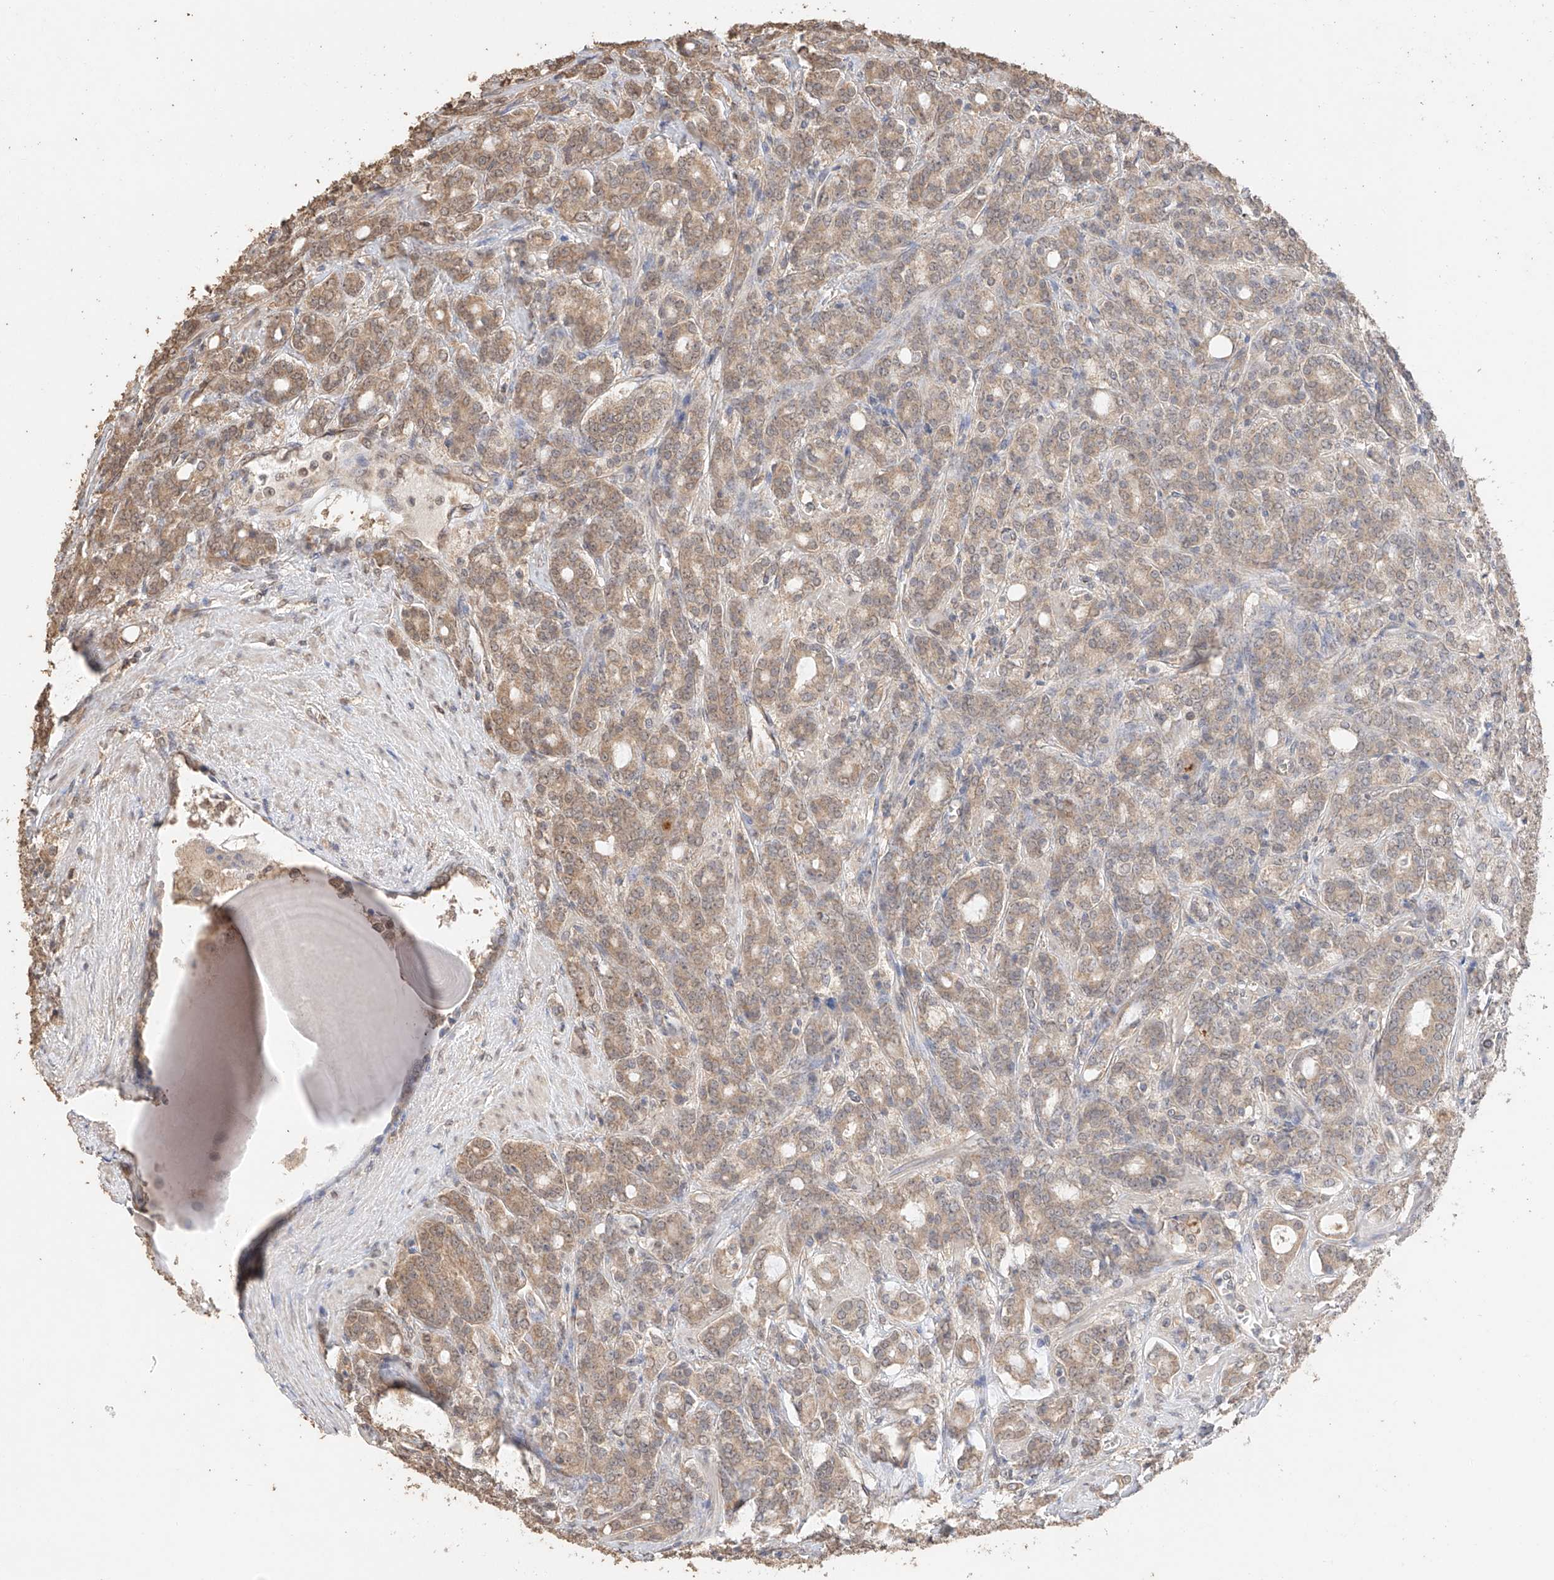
{"staining": {"intensity": "moderate", "quantity": ">75%", "location": "cytoplasmic/membranous"}, "tissue": "prostate cancer", "cell_type": "Tumor cells", "image_type": "cancer", "snomed": [{"axis": "morphology", "description": "Adenocarcinoma, High grade"}, {"axis": "topography", "description": "Prostate"}], "caption": "Protein staining shows moderate cytoplasmic/membranous staining in approximately >75% of tumor cells in prostate cancer.", "gene": "IL22RA2", "patient": {"sex": "male", "age": 62}}